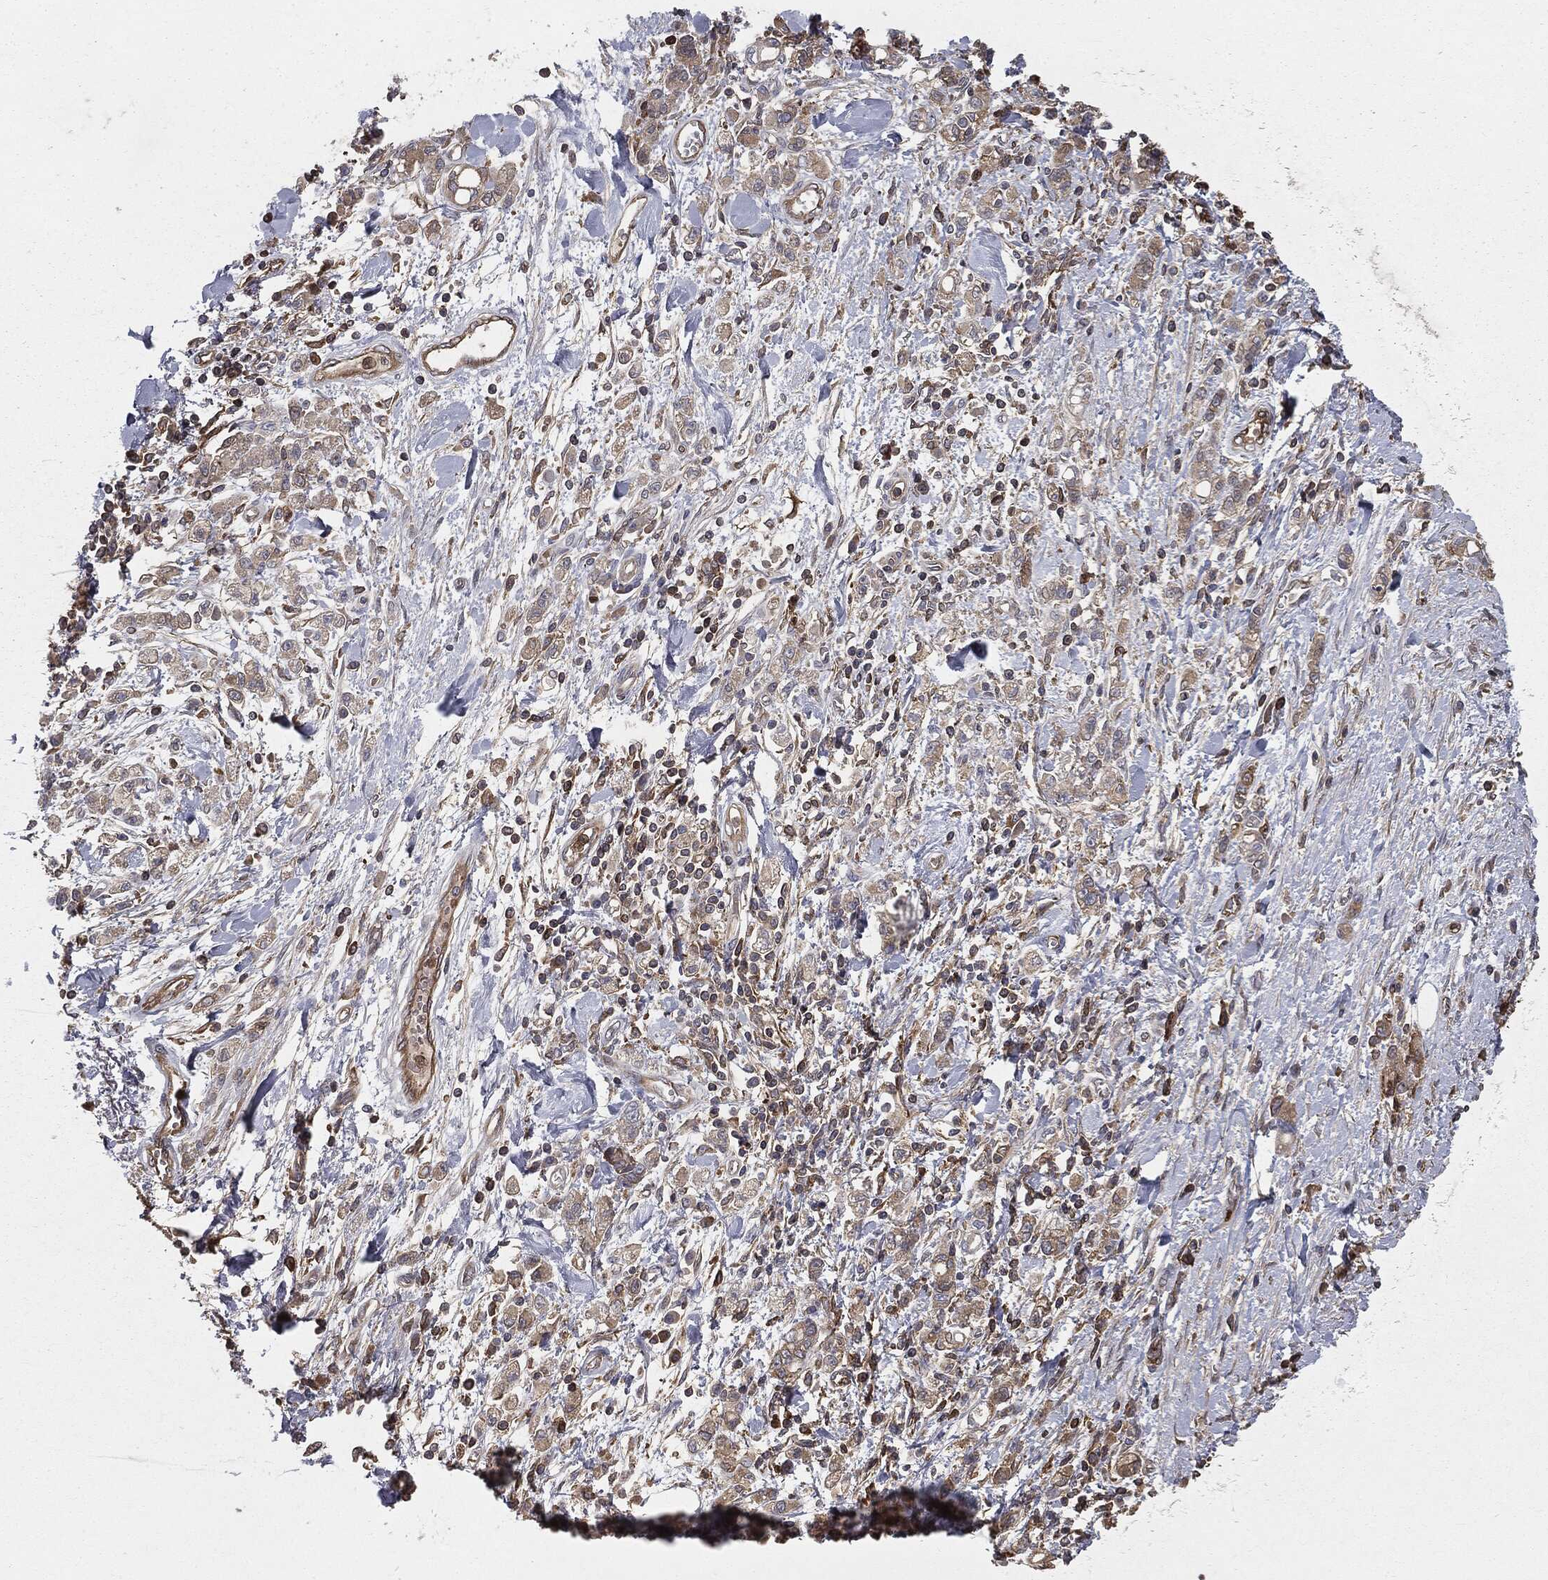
{"staining": {"intensity": "weak", "quantity": ">75%", "location": "cytoplasmic/membranous"}, "tissue": "stomach cancer", "cell_type": "Tumor cells", "image_type": "cancer", "snomed": [{"axis": "morphology", "description": "Adenocarcinoma, NOS"}, {"axis": "topography", "description": "Stomach"}], "caption": "Human adenocarcinoma (stomach) stained with a protein marker shows weak staining in tumor cells.", "gene": "GNB5", "patient": {"sex": "male", "age": 77}}